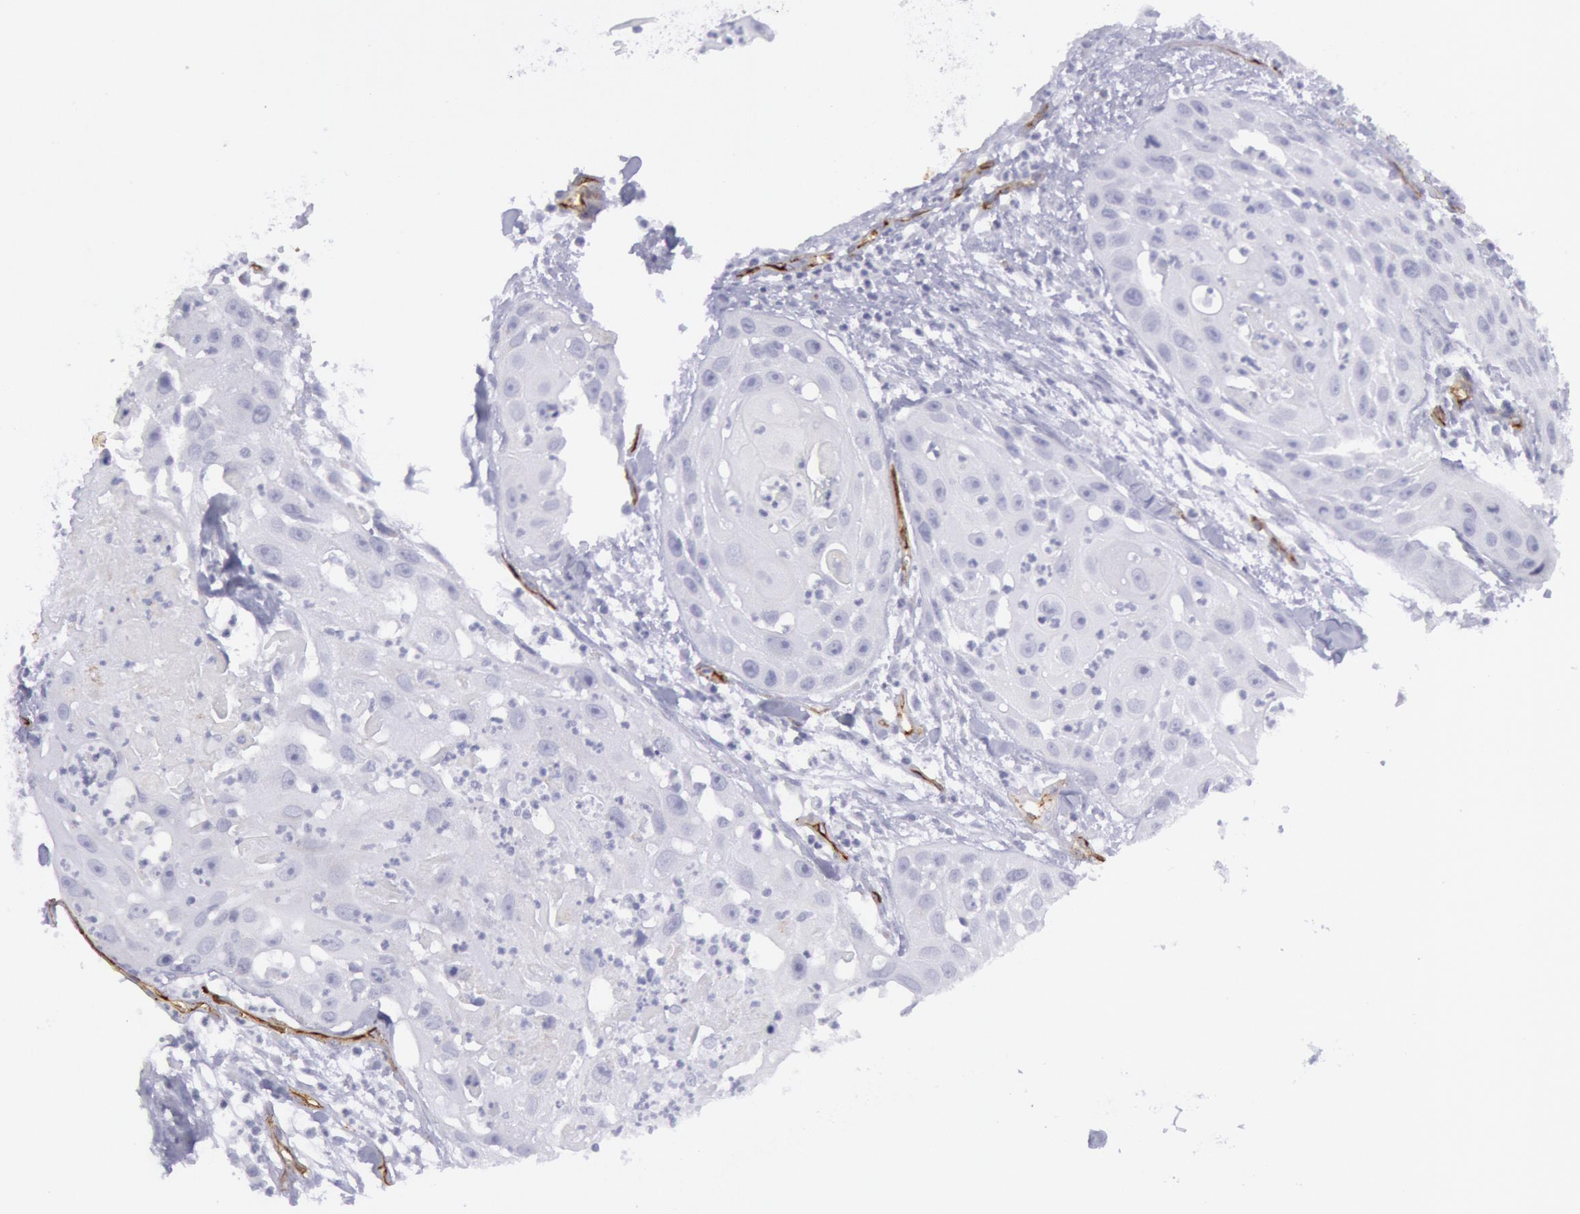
{"staining": {"intensity": "negative", "quantity": "none", "location": "none"}, "tissue": "head and neck cancer", "cell_type": "Tumor cells", "image_type": "cancer", "snomed": [{"axis": "morphology", "description": "Squamous cell carcinoma, NOS"}, {"axis": "topography", "description": "Head-Neck"}], "caption": "Immunohistochemistry photomicrograph of human head and neck cancer stained for a protein (brown), which shows no expression in tumor cells.", "gene": "CDH13", "patient": {"sex": "male", "age": 64}}